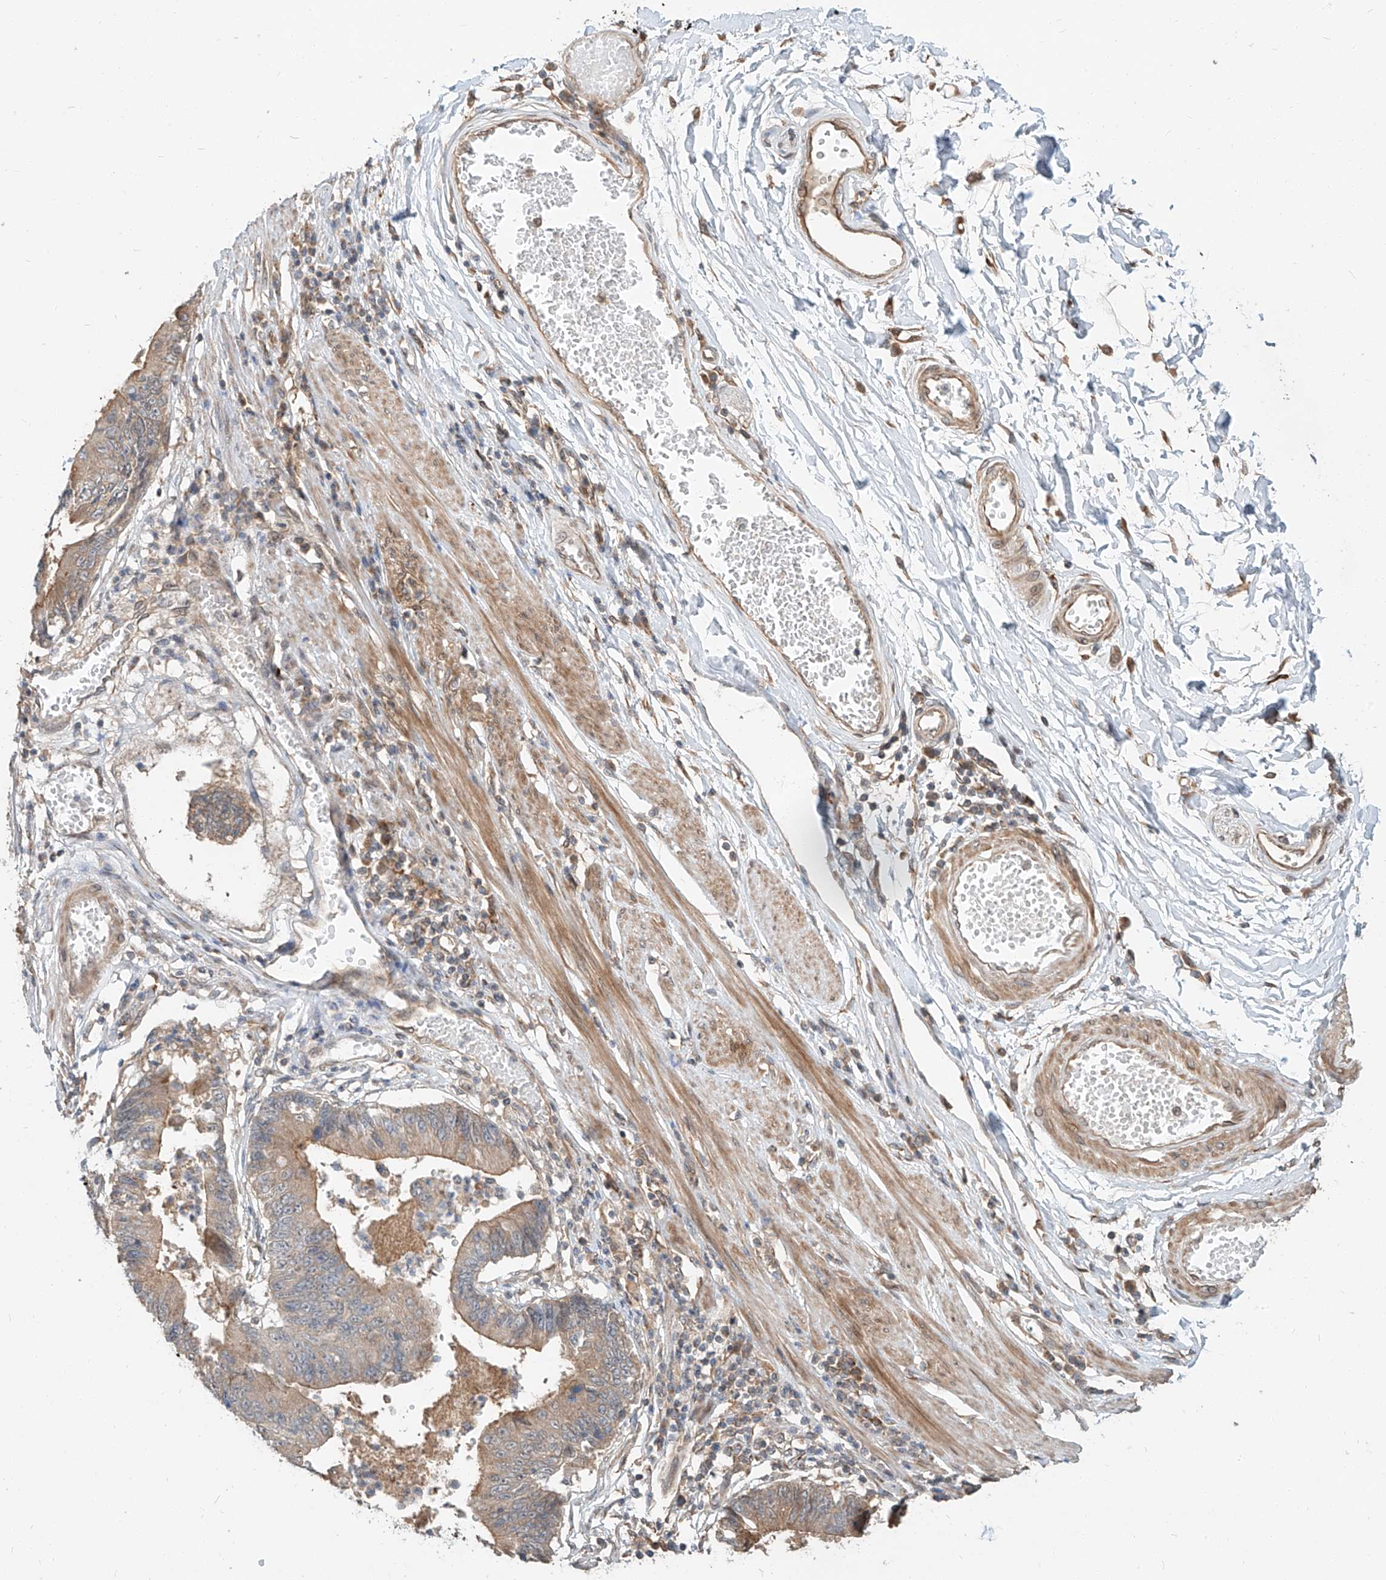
{"staining": {"intensity": "weak", "quantity": "25%-75%", "location": "cytoplasmic/membranous"}, "tissue": "stomach cancer", "cell_type": "Tumor cells", "image_type": "cancer", "snomed": [{"axis": "morphology", "description": "Adenocarcinoma, NOS"}, {"axis": "topography", "description": "Stomach"}], "caption": "Immunohistochemical staining of human stomach adenocarcinoma shows low levels of weak cytoplasmic/membranous expression in about 25%-75% of tumor cells.", "gene": "STX19", "patient": {"sex": "male", "age": 59}}